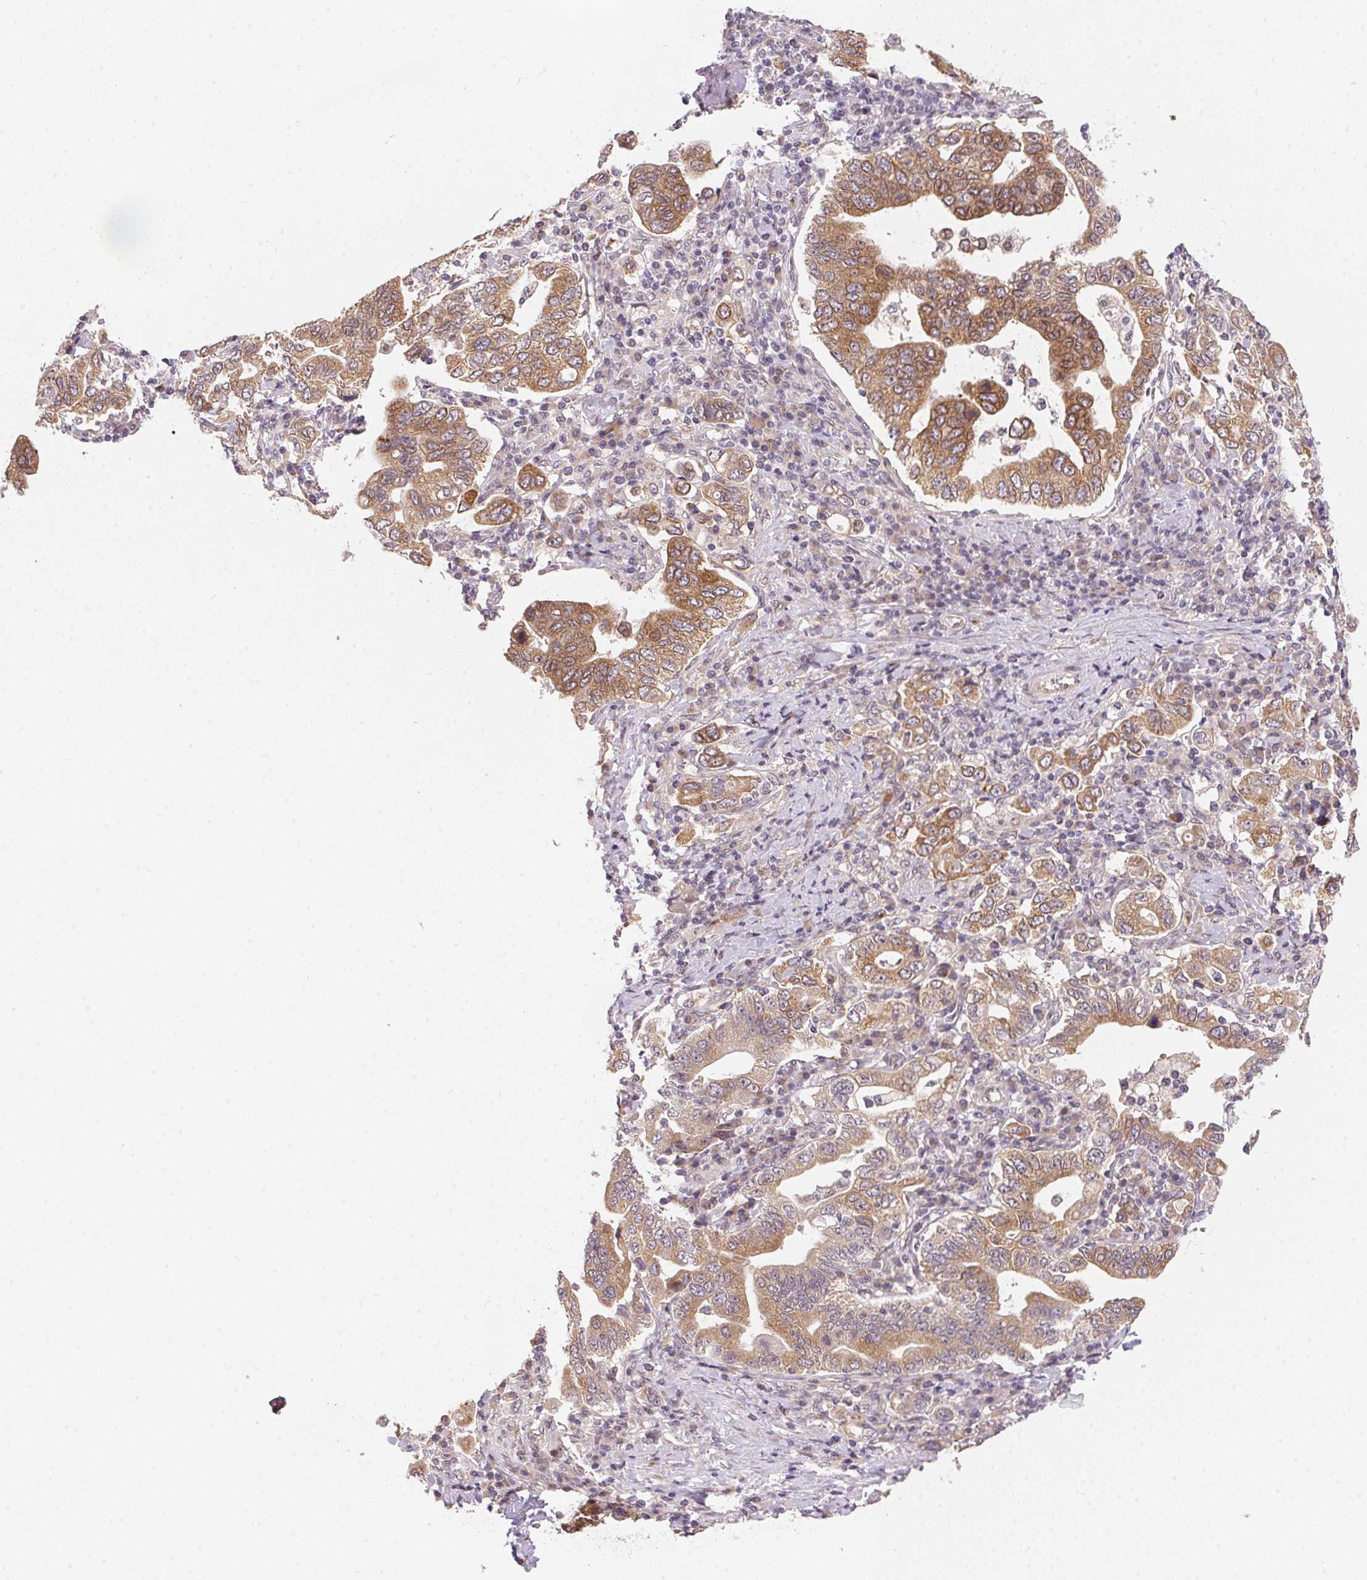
{"staining": {"intensity": "moderate", "quantity": ">75%", "location": "cytoplasmic/membranous"}, "tissue": "stomach cancer", "cell_type": "Tumor cells", "image_type": "cancer", "snomed": [{"axis": "morphology", "description": "Adenocarcinoma, NOS"}, {"axis": "topography", "description": "Stomach, upper"}, {"axis": "topography", "description": "Stomach"}], "caption": "Stomach cancer stained with IHC demonstrates moderate cytoplasmic/membranous expression in about >75% of tumor cells.", "gene": "EI24", "patient": {"sex": "male", "age": 62}}